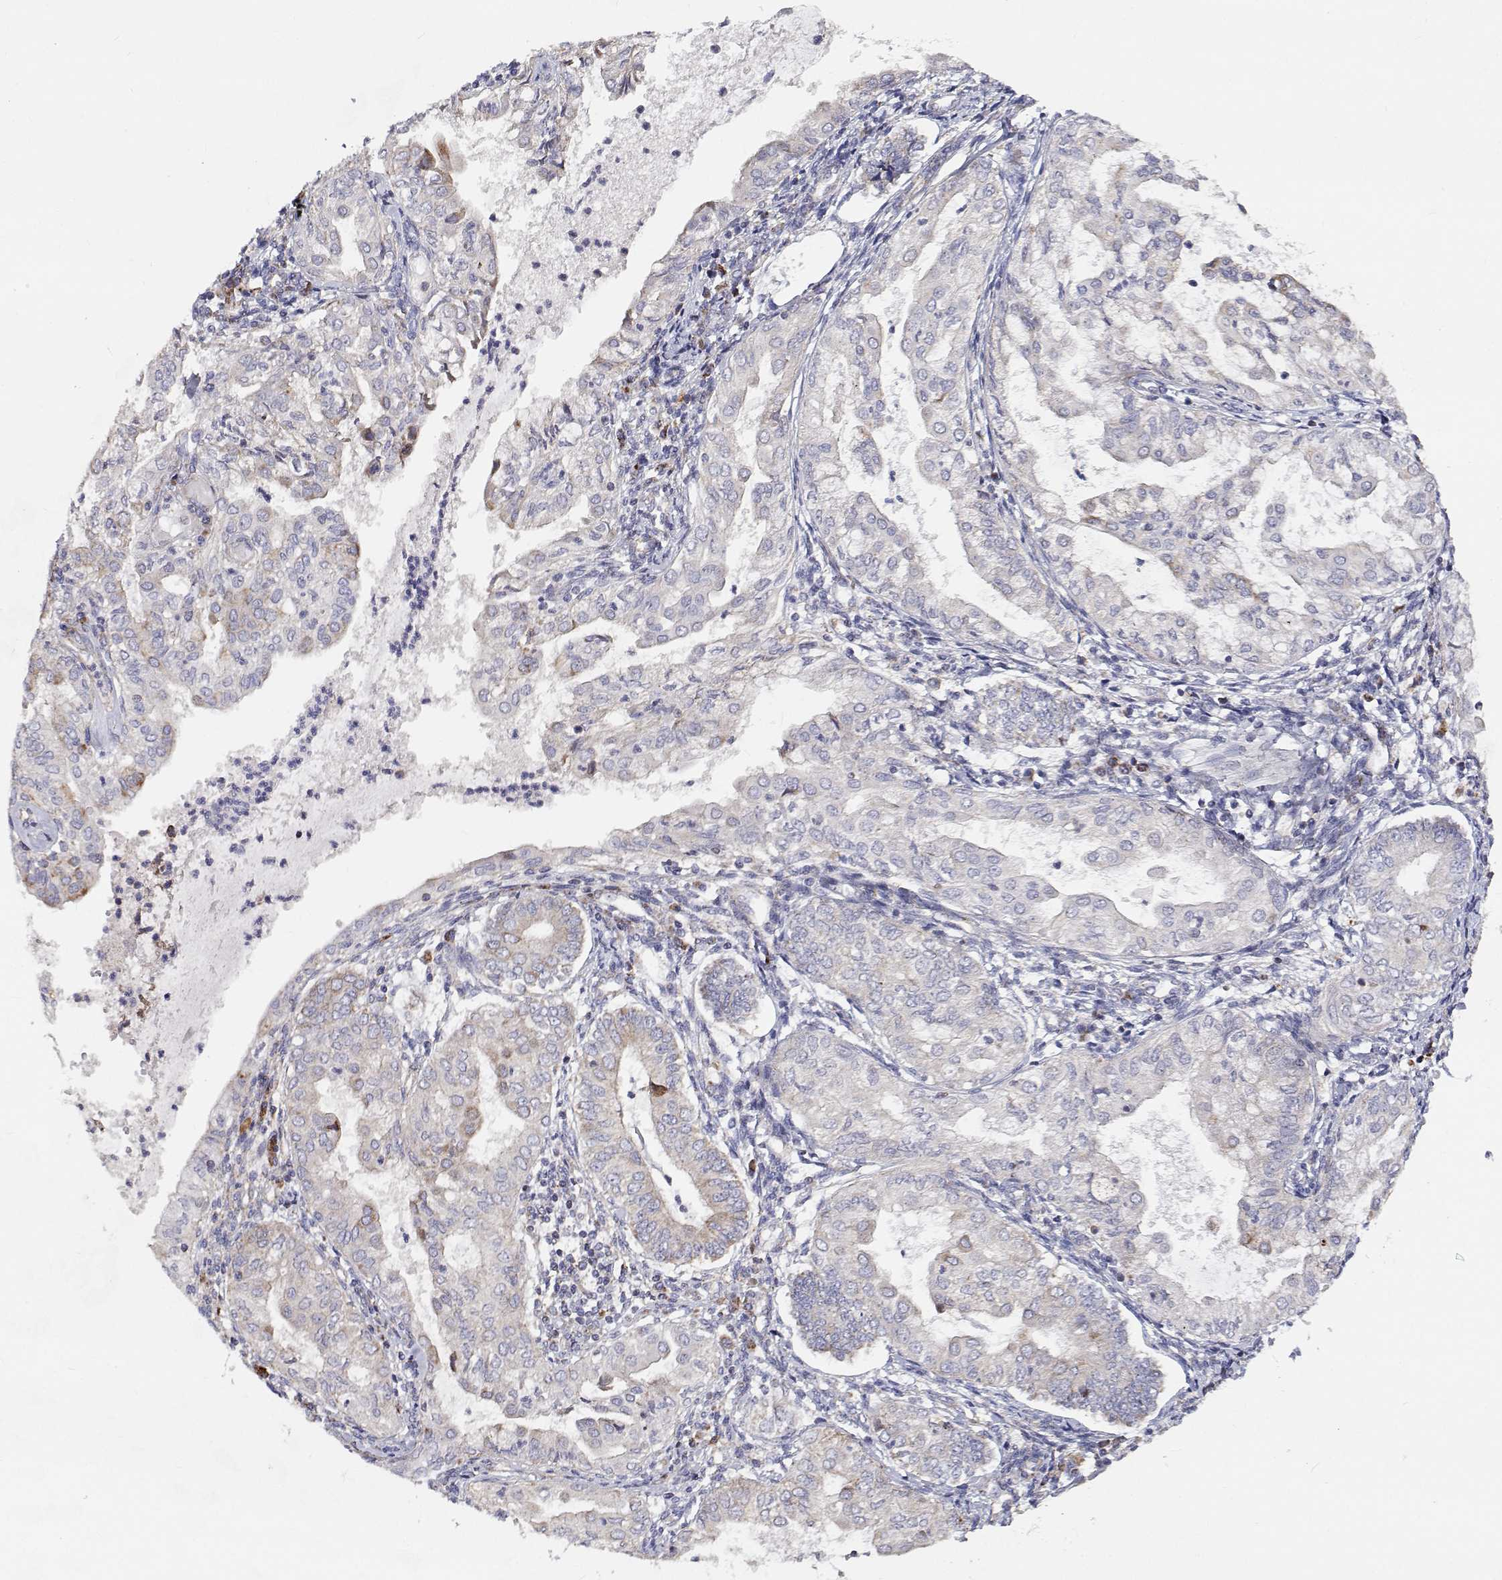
{"staining": {"intensity": "negative", "quantity": "none", "location": "none"}, "tissue": "endometrial cancer", "cell_type": "Tumor cells", "image_type": "cancer", "snomed": [{"axis": "morphology", "description": "Adenocarcinoma, NOS"}, {"axis": "topography", "description": "Endometrium"}], "caption": "Tumor cells are negative for protein expression in human endometrial cancer (adenocarcinoma).", "gene": "SPICE1", "patient": {"sex": "female", "age": 68}}